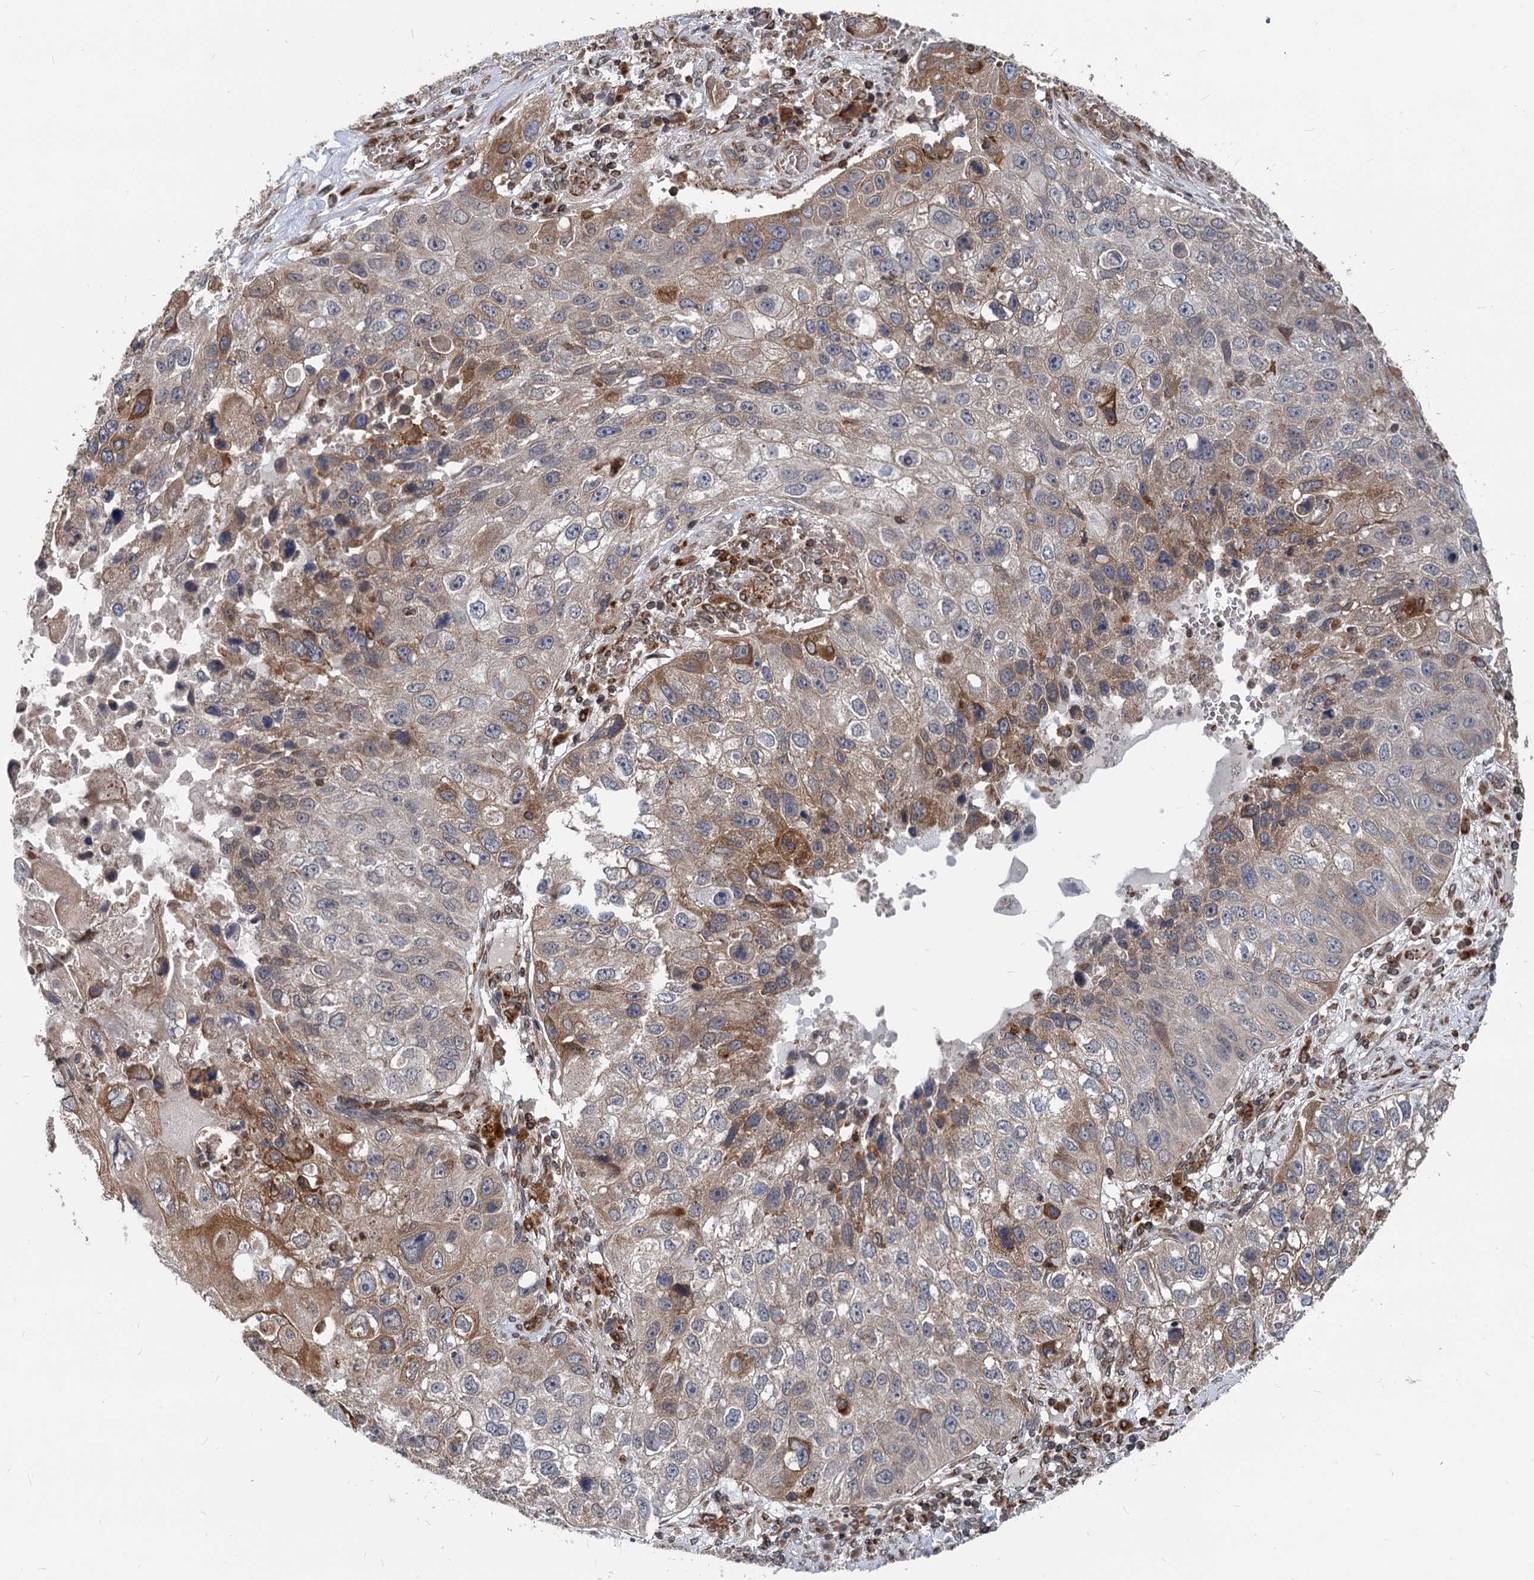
{"staining": {"intensity": "moderate", "quantity": "25%-75%", "location": "cytoplasmic/membranous"}, "tissue": "lung cancer", "cell_type": "Tumor cells", "image_type": "cancer", "snomed": [{"axis": "morphology", "description": "Squamous cell carcinoma, NOS"}, {"axis": "topography", "description": "Lung"}], "caption": "Lung cancer (squamous cell carcinoma) was stained to show a protein in brown. There is medium levels of moderate cytoplasmic/membranous positivity in about 25%-75% of tumor cells. (IHC, brightfield microscopy, high magnification).", "gene": "STIM1", "patient": {"sex": "male", "age": 61}}